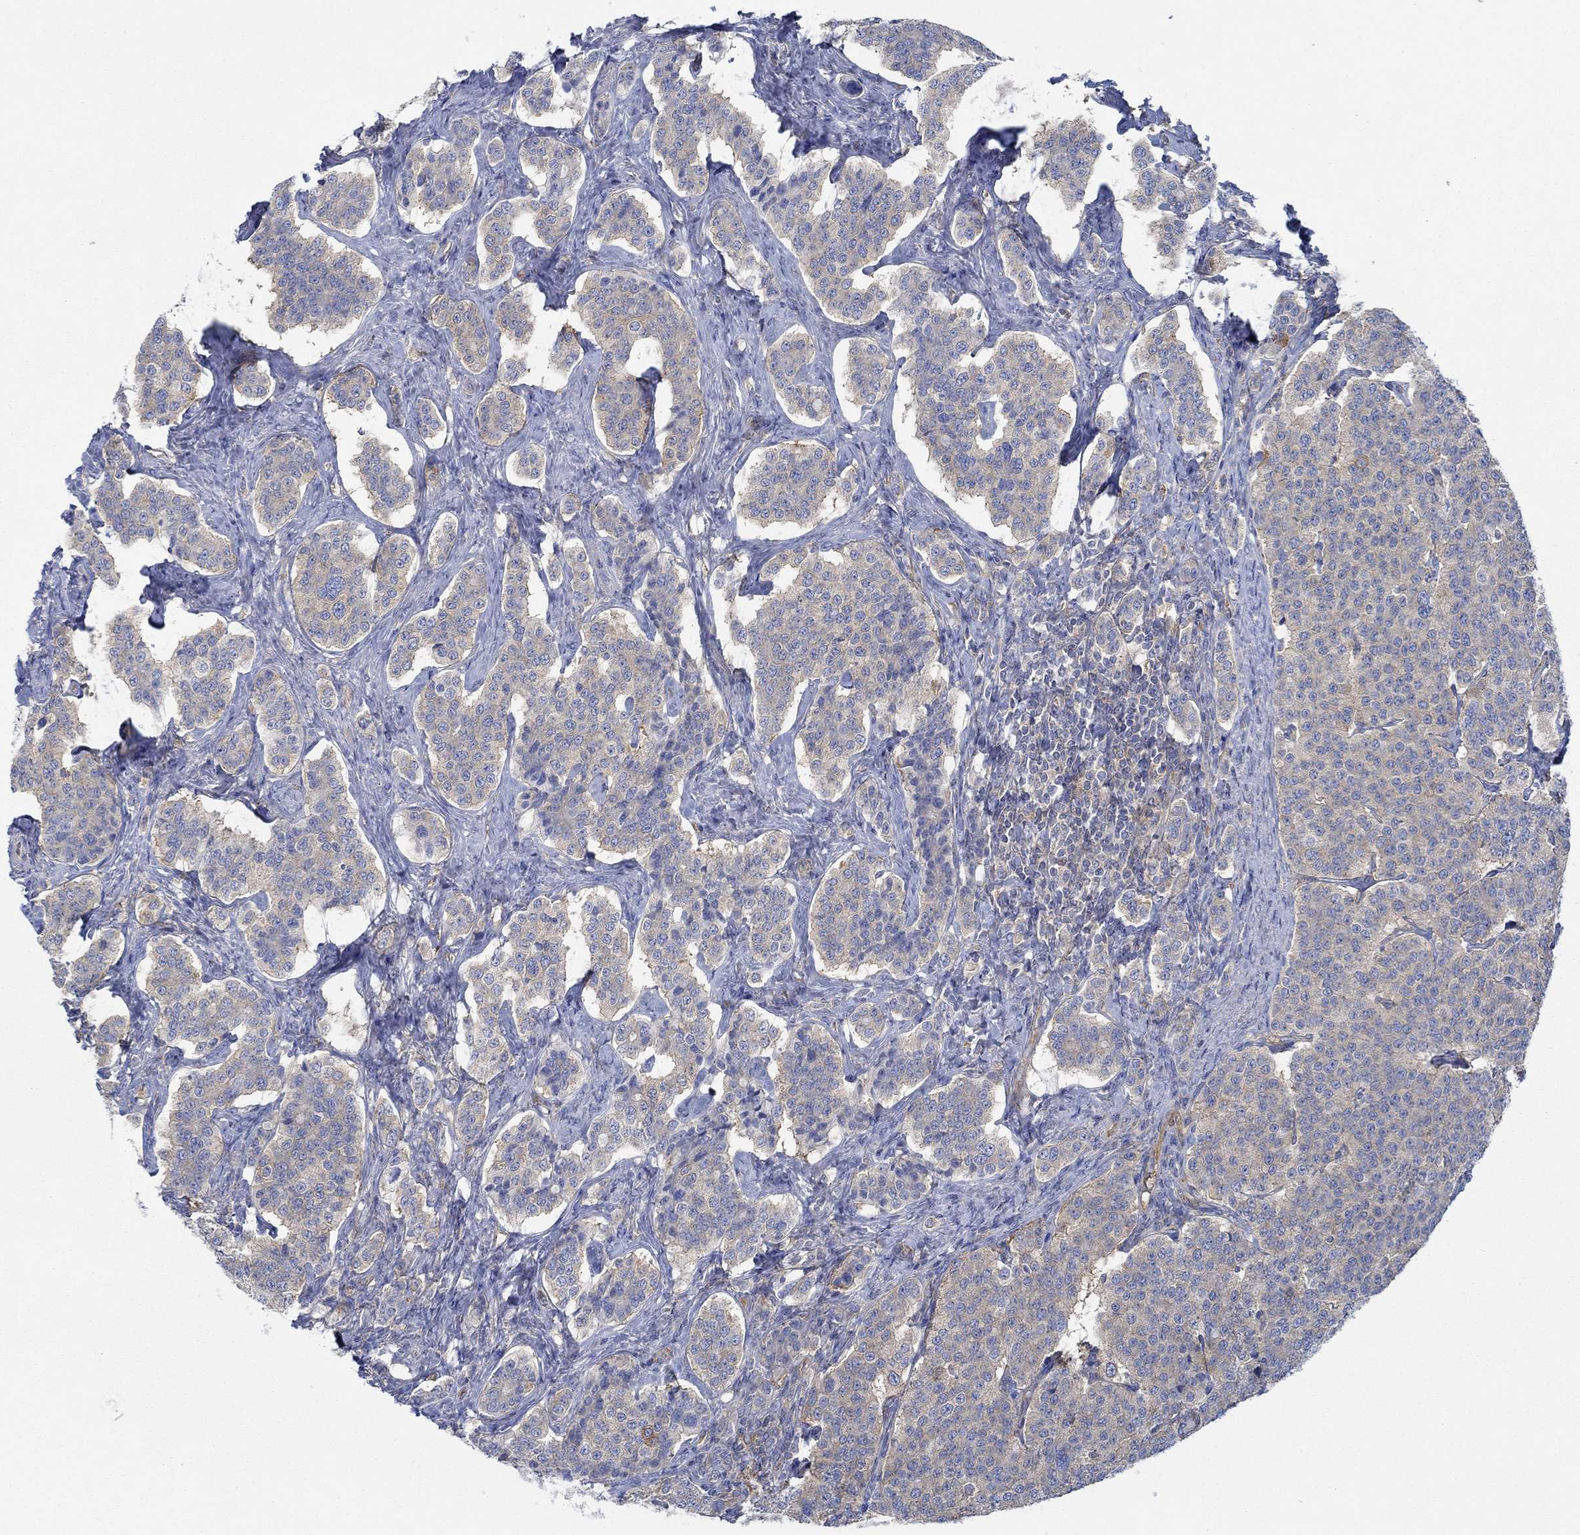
{"staining": {"intensity": "weak", "quantity": ">75%", "location": "cytoplasmic/membranous"}, "tissue": "carcinoid", "cell_type": "Tumor cells", "image_type": "cancer", "snomed": [{"axis": "morphology", "description": "Carcinoid, malignant, NOS"}, {"axis": "topography", "description": "Small intestine"}], "caption": "Protein analysis of carcinoid tissue shows weak cytoplasmic/membranous staining in approximately >75% of tumor cells.", "gene": "SPAG9", "patient": {"sex": "female", "age": 58}}